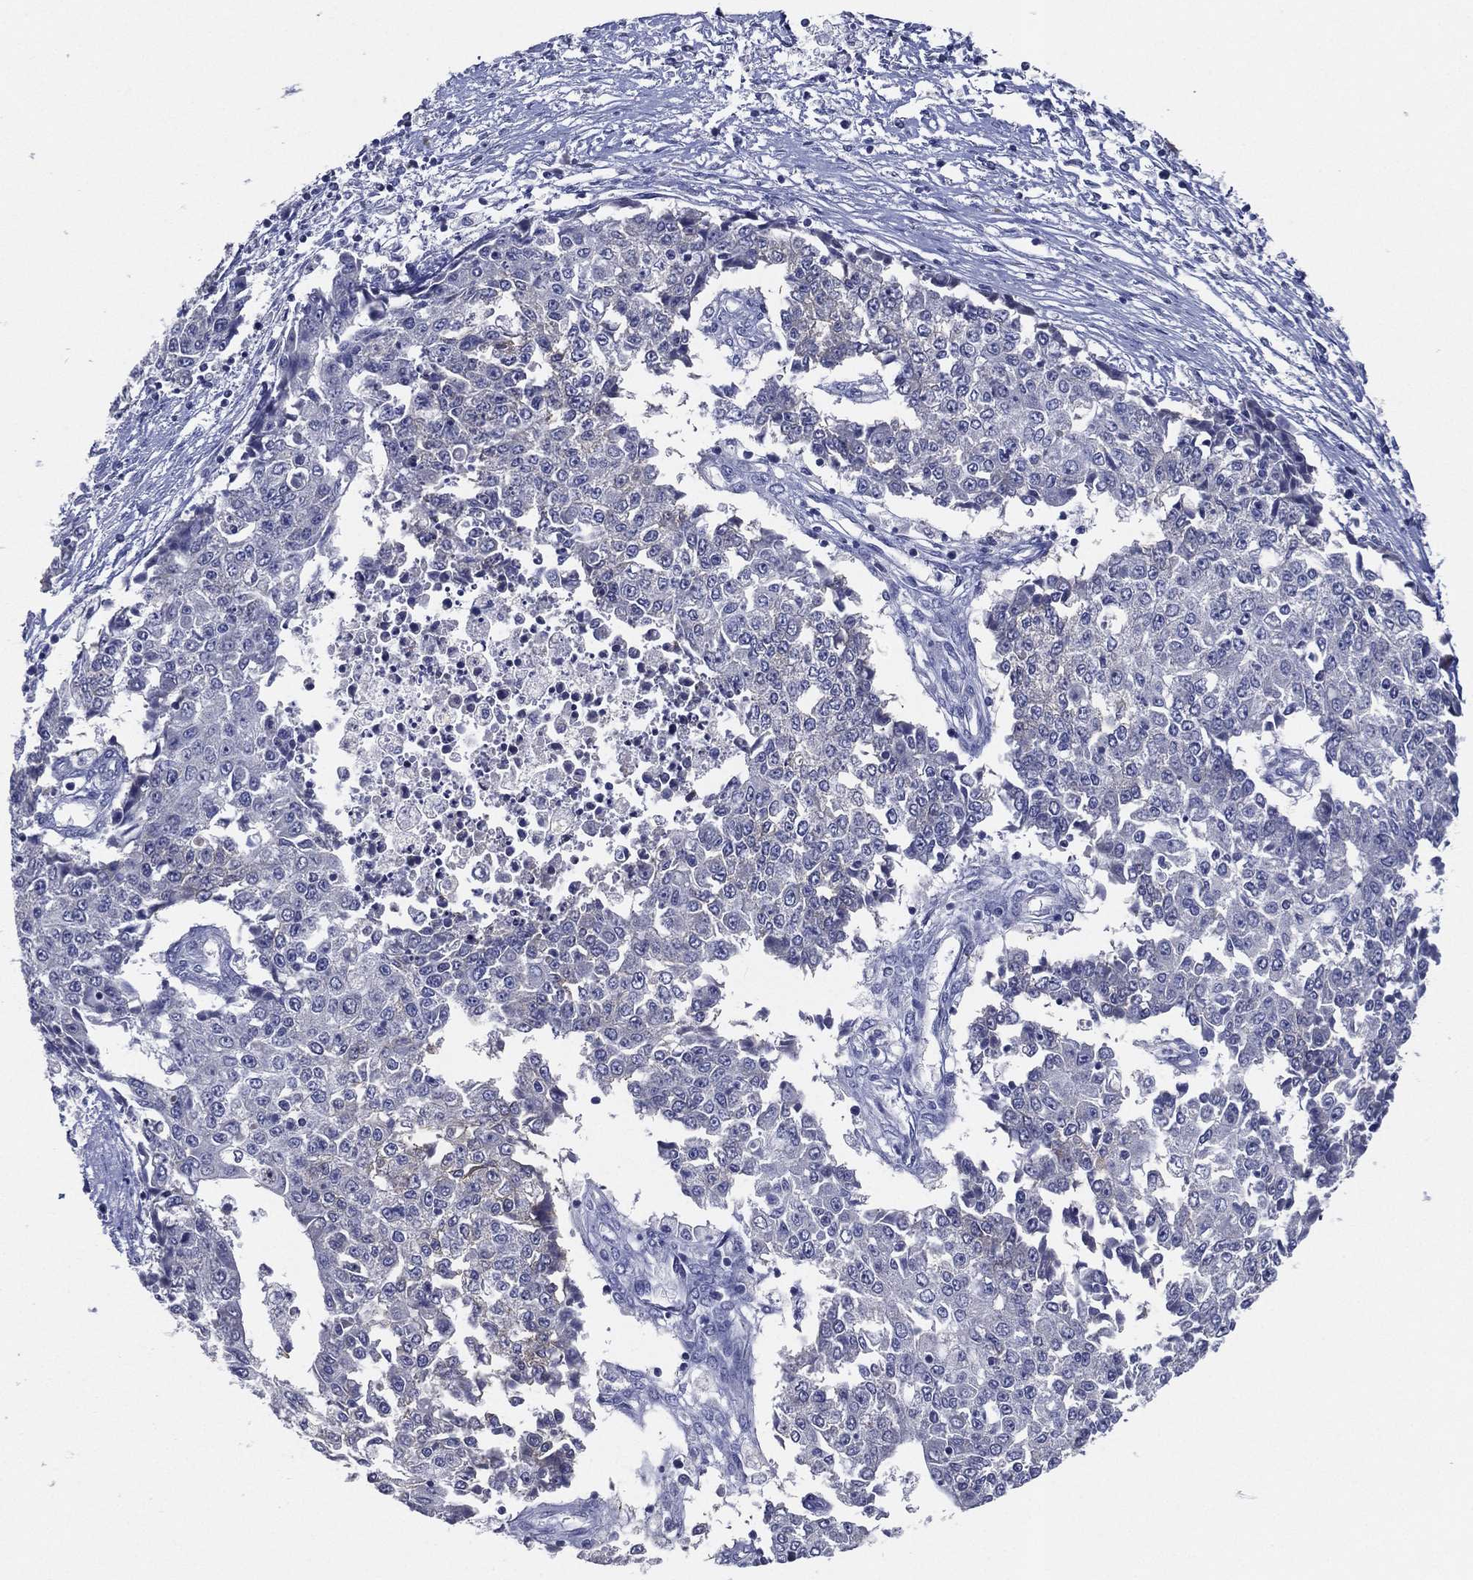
{"staining": {"intensity": "negative", "quantity": "none", "location": "none"}, "tissue": "ovarian cancer", "cell_type": "Tumor cells", "image_type": "cancer", "snomed": [{"axis": "morphology", "description": "Carcinoma, endometroid"}, {"axis": "topography", "description": "Ovary"}], "caption": "Ovarian cancer was stained to show a protein in brown. There is no significant positivity in tumor cells.", "gene": "SLC13A4", "patient": {"sex": "female", "age": 42}}